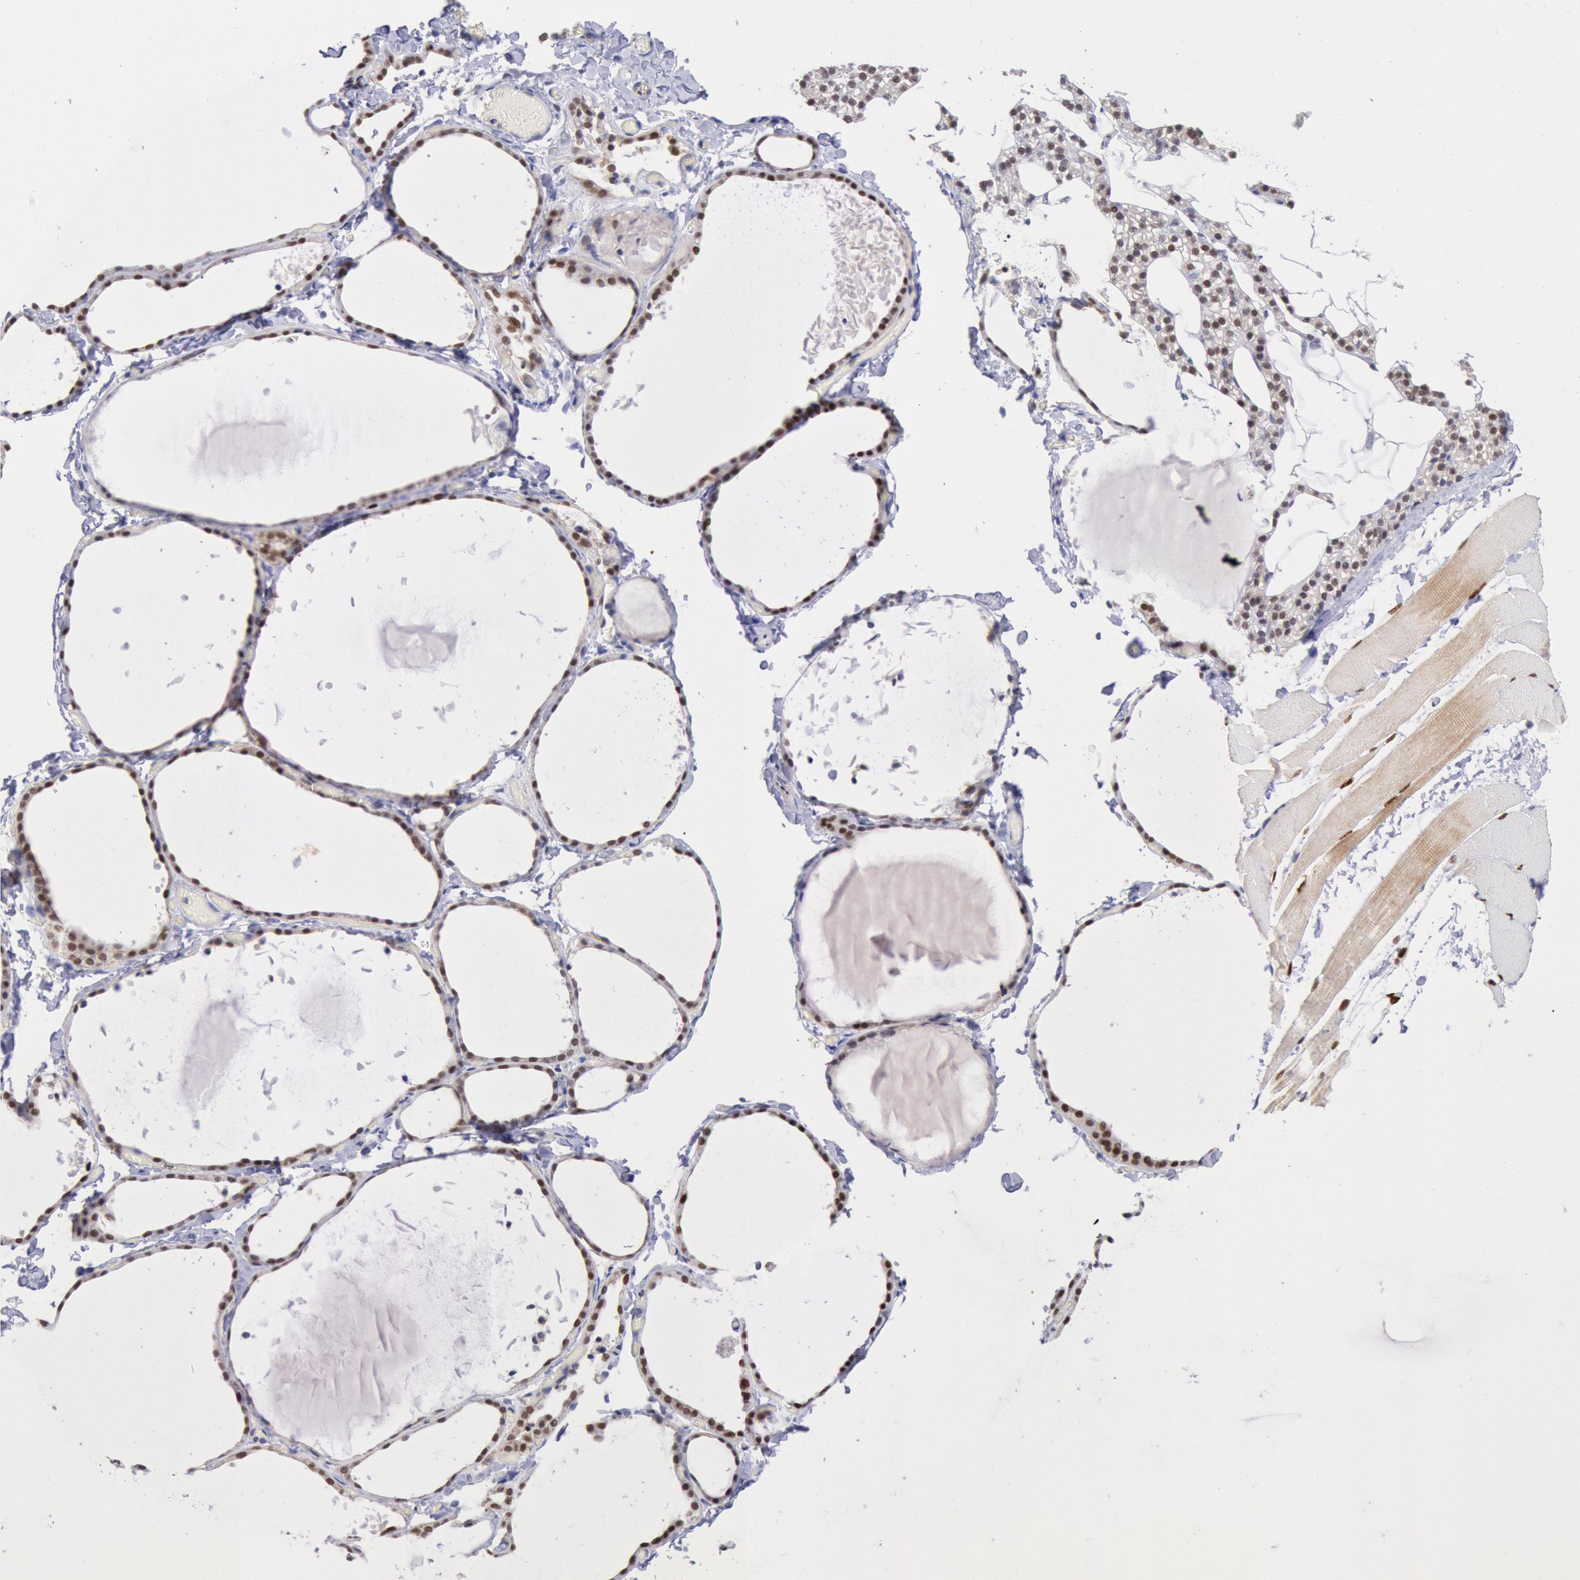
{"staining": {"intensity": "strong", "quantity": ">75%", "location": "nuclear"}, "tissue": "thyroid gland", "cell_type": "Glandular cells", "image_type": "normal", "snomed": [{"axis": "morphology", "description": "Normal tissue, NOS"}, {"axis": "topography", "description": "Thyroid gland"}], "caption": "Immunohistochemical staining of unremarkable thyroid gland displays >75% levels of strong nuclear protein positivity in approximately >75% of glandular cells. (Stains: DAB in brown, nuclei in blue, Microscopy: brightfield microscopy at high magnification).", "gene": "RPS6KA5", "patient": {"sex": "female", "age": 22}}